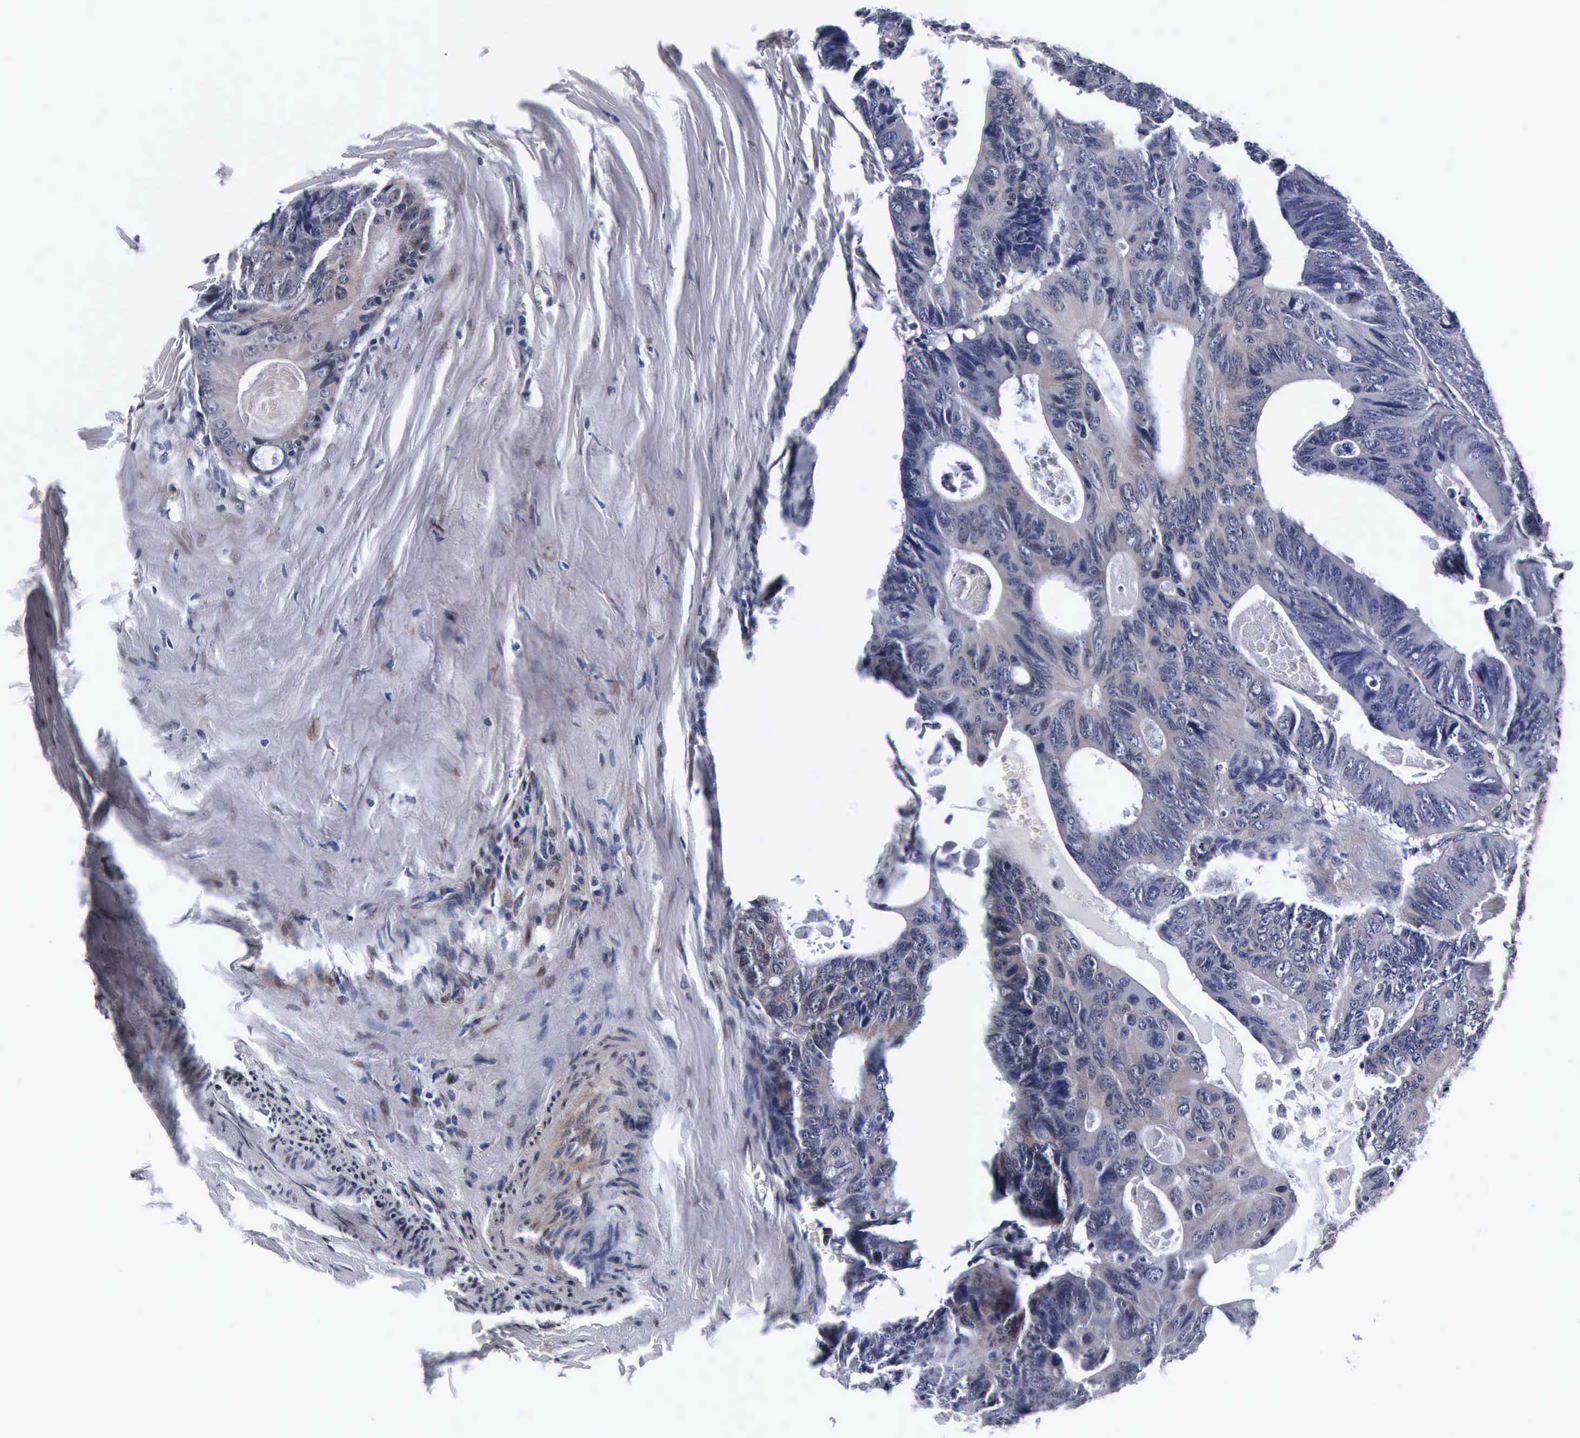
{"staining": {"intensity": "negative", "quantity": "none", "location": "none"}, "tissue": "colorectal cancer", "cell_type": "Tumor cells", "image_type": "cancer", "snomed": [{"axis": "morphology", "description": "Adenocarcinoma, NOS"}, {"axis": "topography", "description": "Colon"}], "caption": "Immunohistochemistry (IHC) micrograph of neoplastic tissue: colorectal cancer (adenocarcinoma) stained with DAB (3,3'-diaminobenzidine) displays no significant protein staining in tumor cells.", "gene": "UBC", "patient": {"sex": "female", "age": 55}}